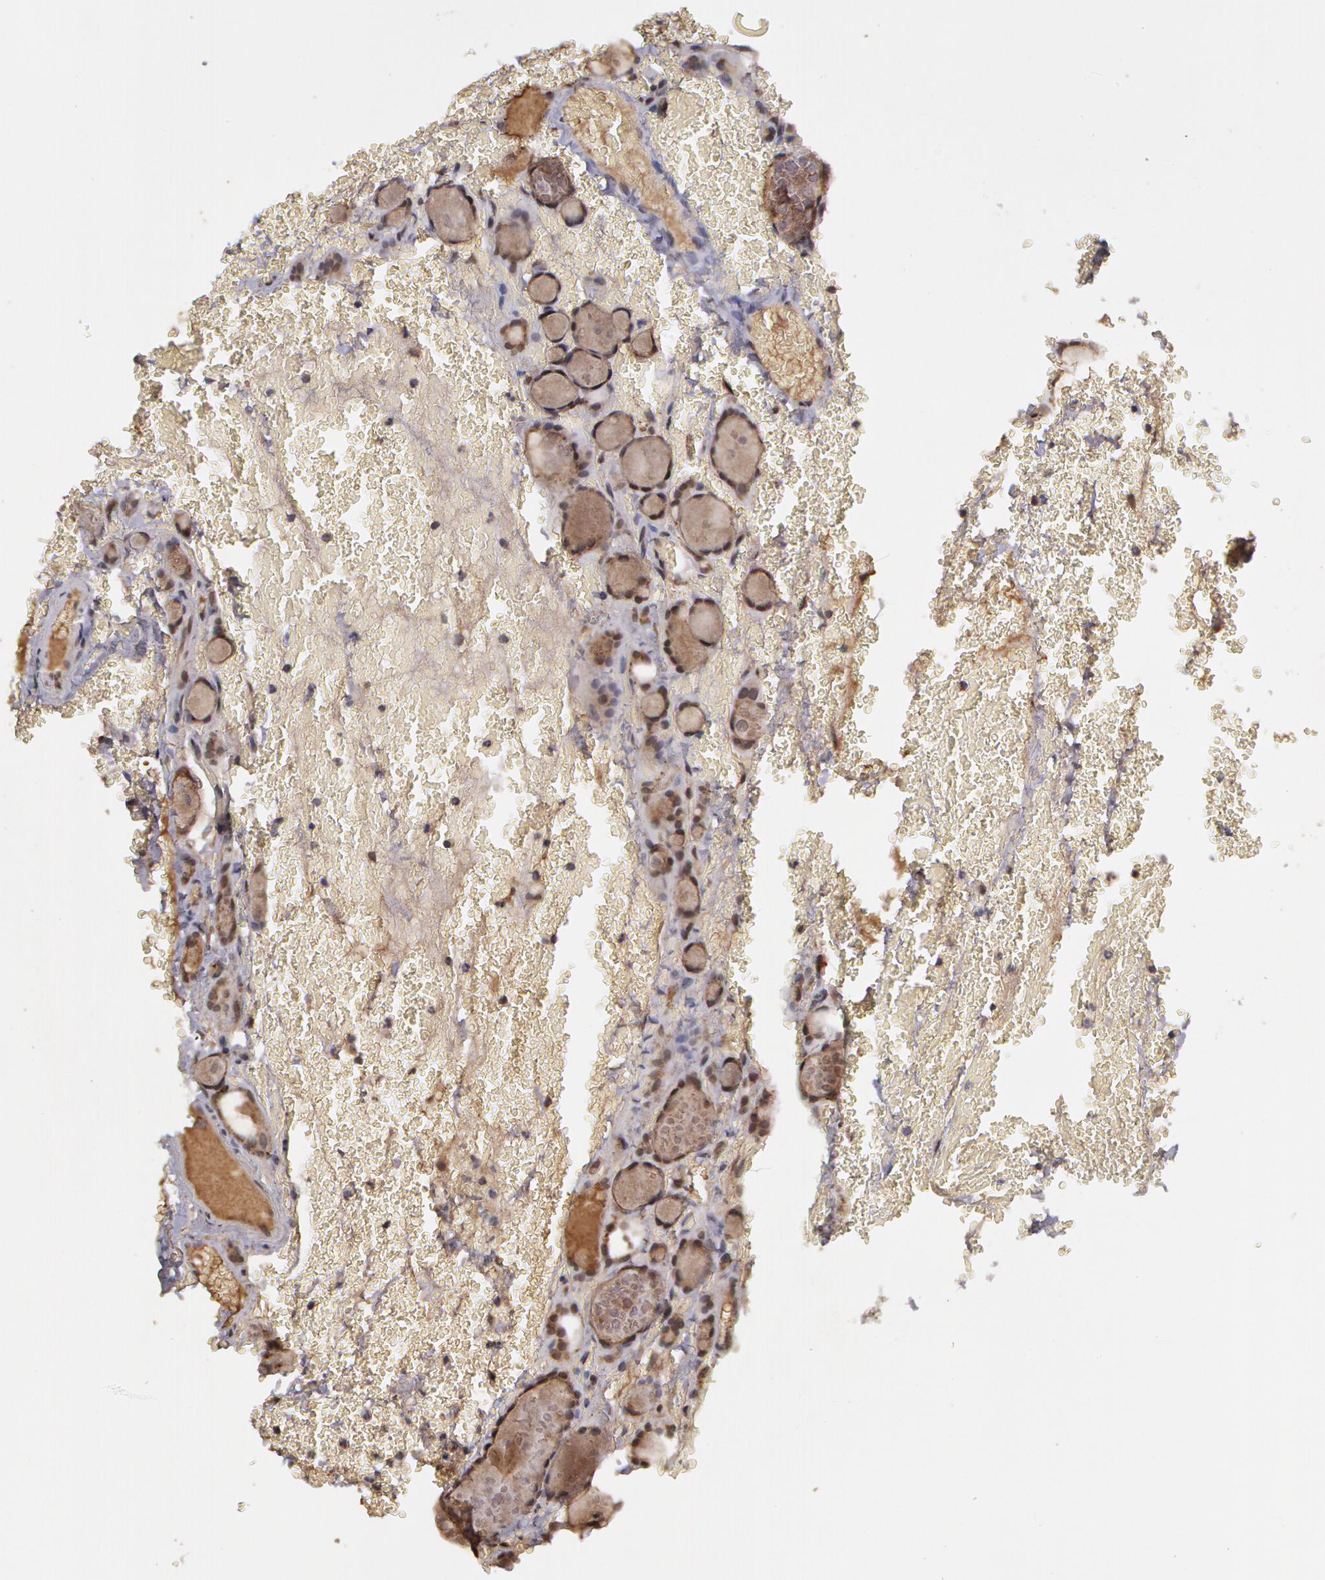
{"staining": {"intensity": "strong", "quantity": "25%-75%", "location": "cytoplasmic/membranous,nuclear"}, "tissue": "thyroid cancer", "cell_type": "Tumor cells", "image_type": "cancer", "snomed": [{"axis": "morphology", "description": "Follicular adenoma carcinoma, NOS"}, {"axis": "topography", "description": "Thyroid gland"}], "caption": "Follicular adenoma carcinoma (thyroid) stained with DAB (3,3'-diaminobenzidine) immunohistochemistry (IHC) displays high levels of strong cytoplasmic/membranous and nuclear expression in approximately 25%-75% of tumor cells. The staining was performed using DAB (3,3'-diaminobenzidine), with brown indicating positive protein expression. Nuclei are stained blue with hematoxylin.", "gene": "GLIS1", "patient": {"sex": "female", "age": 71}}